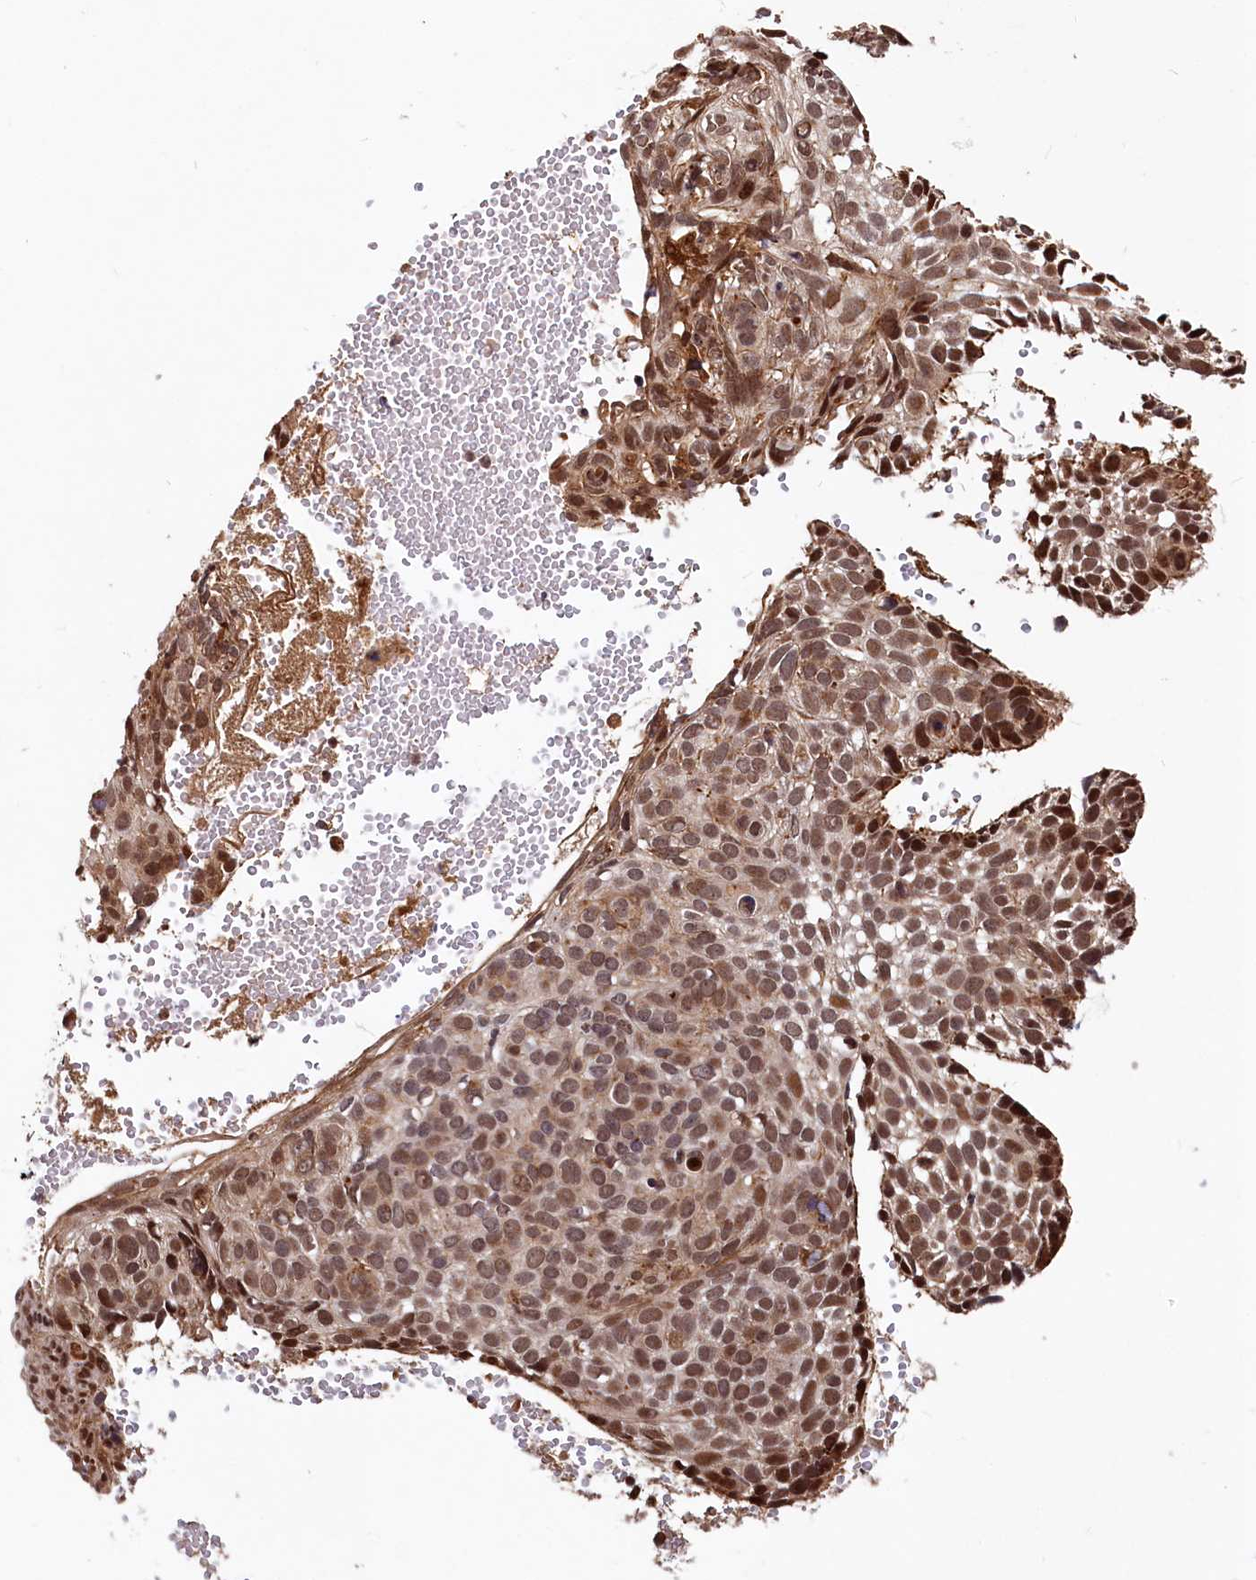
{"staining": {"intensity": "moderate", "quantity": ">75%", "location": "nuclear"}, "tissue": "skin cancer", "cell_type": "Tumor cells", "image_type": "cancer", "snomed": [{"axis": "morphology", "description": "Normal tissue, NOS"}, {"axis": "morphology", "description": "Basal cell carcinoma"}, {"axis": "topography", "description": "Skin"}], "caption": "Basal cell carcinoma (skin) stained with a protein marker demonstrates moderate staining in tumor cells.", "gene": "TRIM23", "patient": {"sex": "male", "age": 66}}